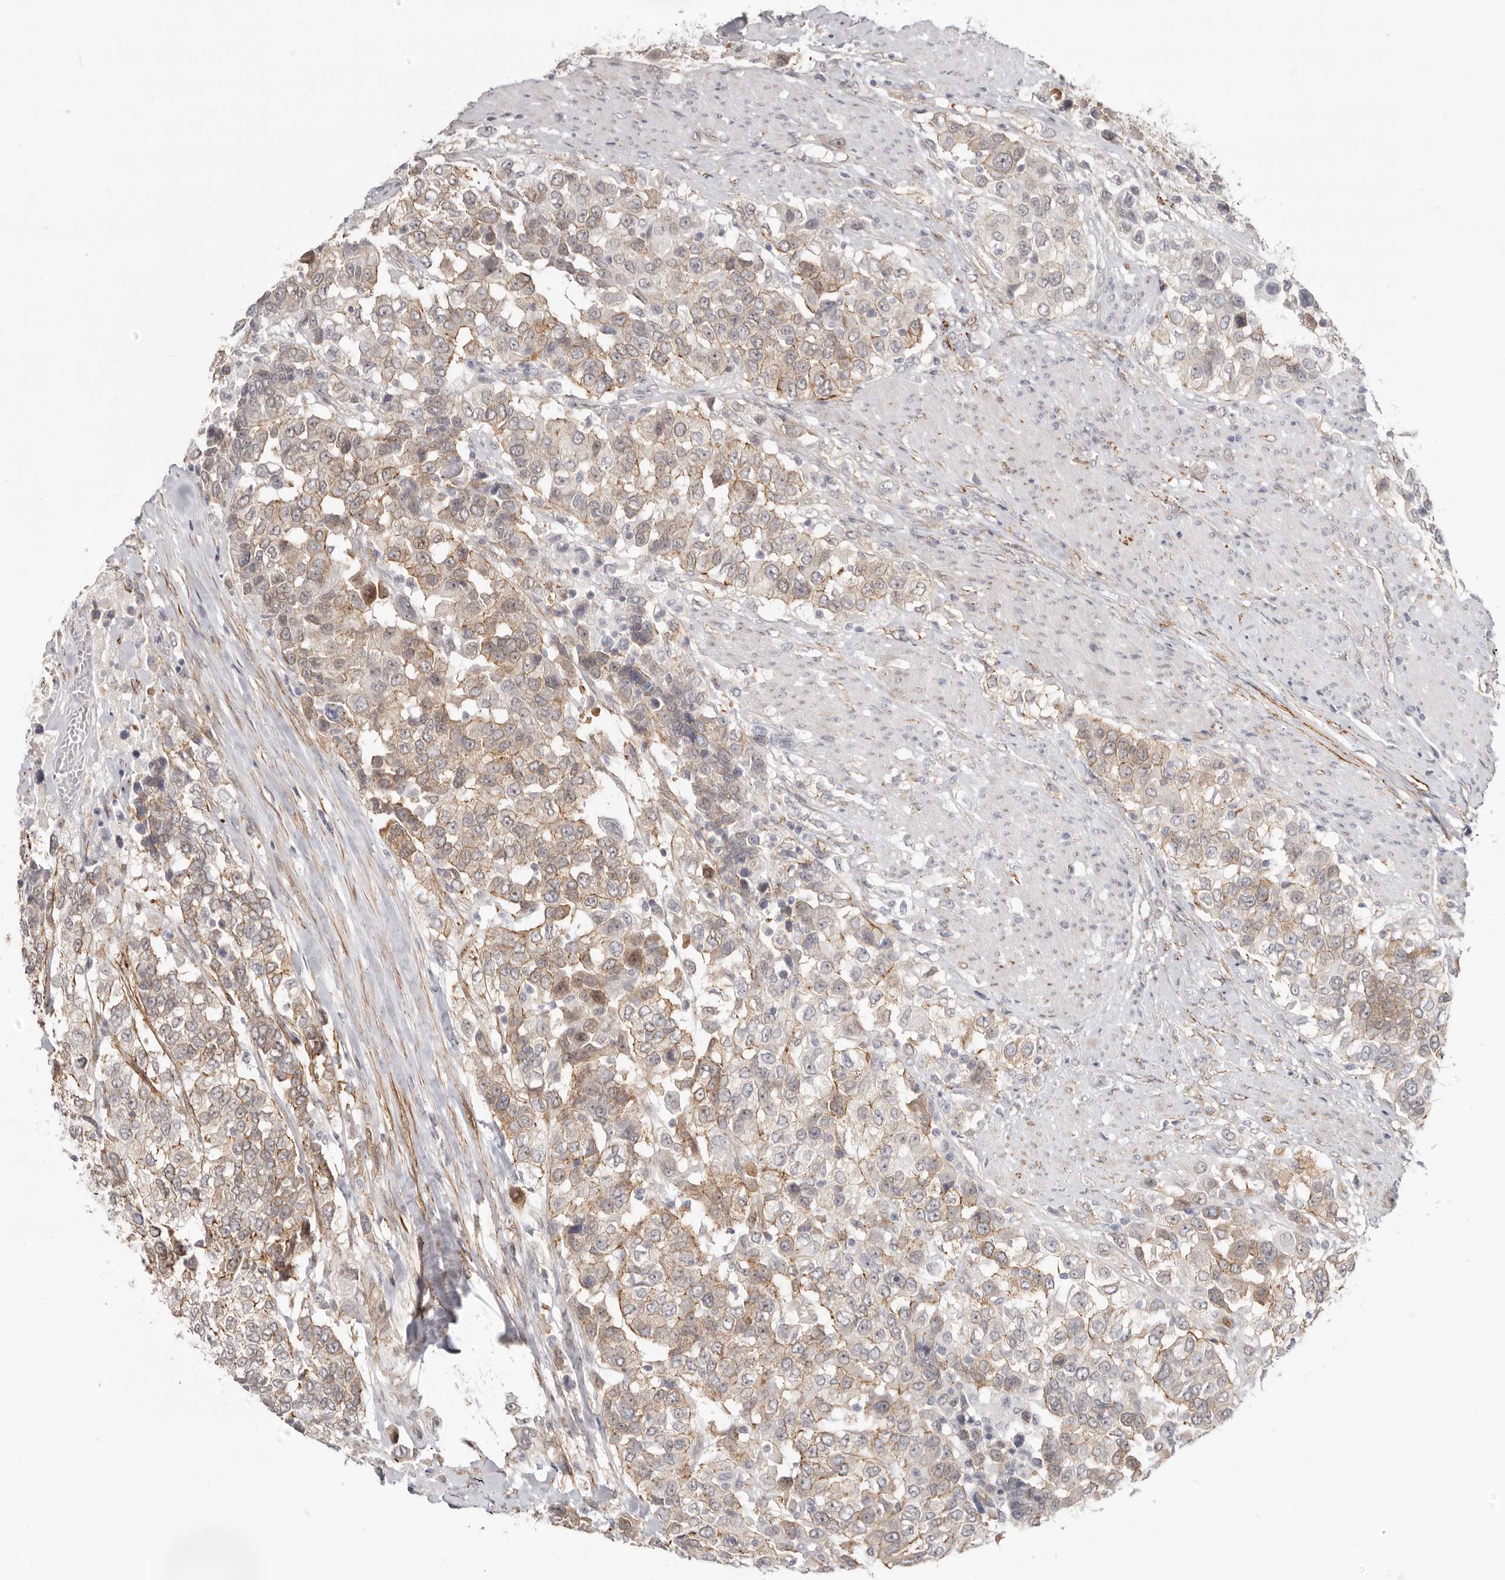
{"staining": {"intensity": "weak", "quantity": ">75%", "location": "cytoplasmic/membranous"}, "tissue": "urothelial cancer", "cell_type": "Tumor cells", "image_type": "cancer", "snomed": [{"axis": "morphology", "description": "Urothelial carcinoma, High grade"}, {"axis": "topography", "description": "Urinary bladder"}], "caption": "Urothelial carcinoma (high-grade) tissue exhibits weak cytoplasmic/membranous positivity in about >75% of tumor cells", "gene": "SZT2", "patient": {"sex": "female", "age": 80}}